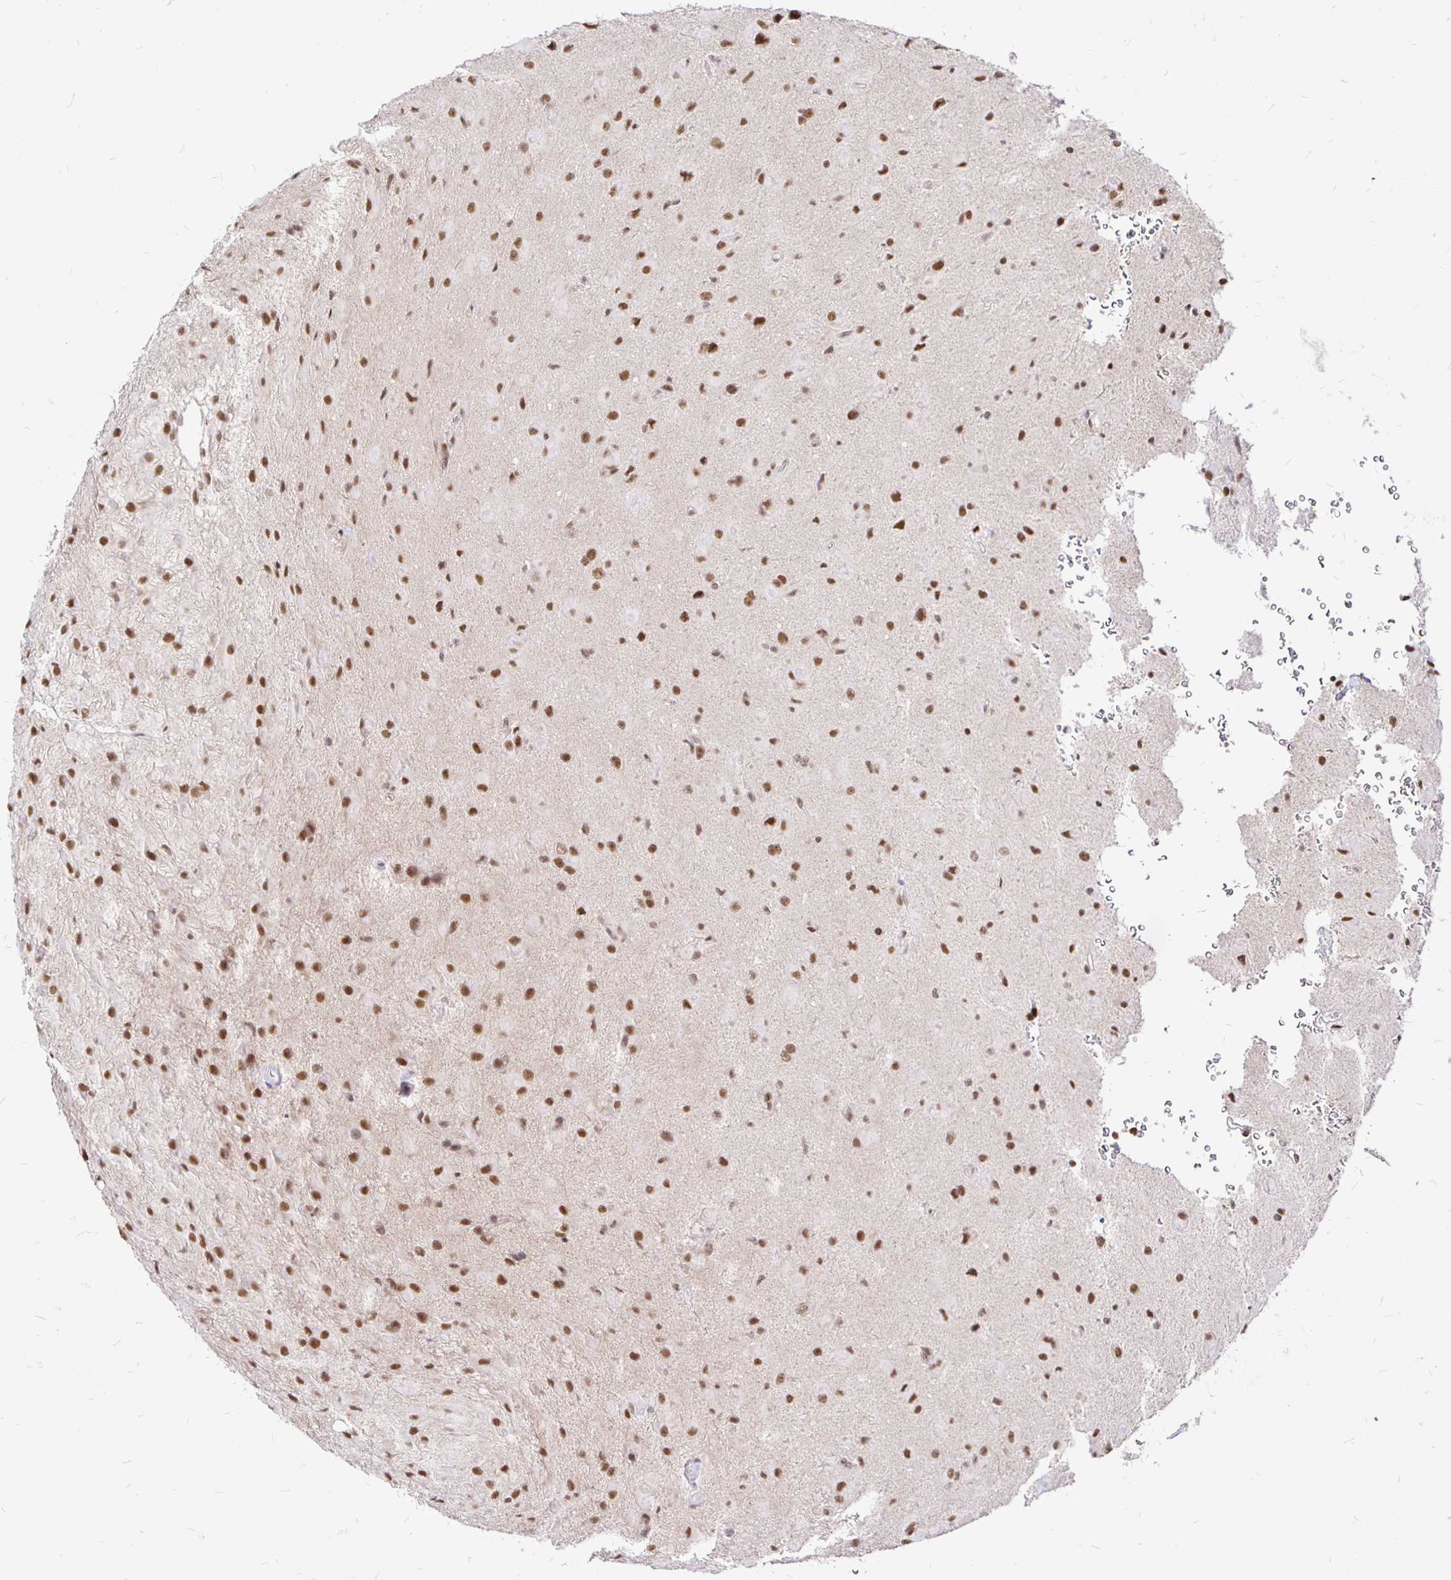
{"staining": {"intensity": "moderate", "quantity": ">75%", "location": "nuclear"}, "tissue": "glioma", "cell_type": "Tumor cells", "image_type": "cancer", "snomed": [{"axis": "morphology", "description": "Glioma, malignant, Low grade"}, {"axis": "topography", "description": "Brain"}], "caption": "Protein analysis of glioma tissue demonstrates moderate nuclear staining in approximately >75% of tumor cells.", "gene": "SIN3A", "patient": {"sex": "male", "age": 58}}